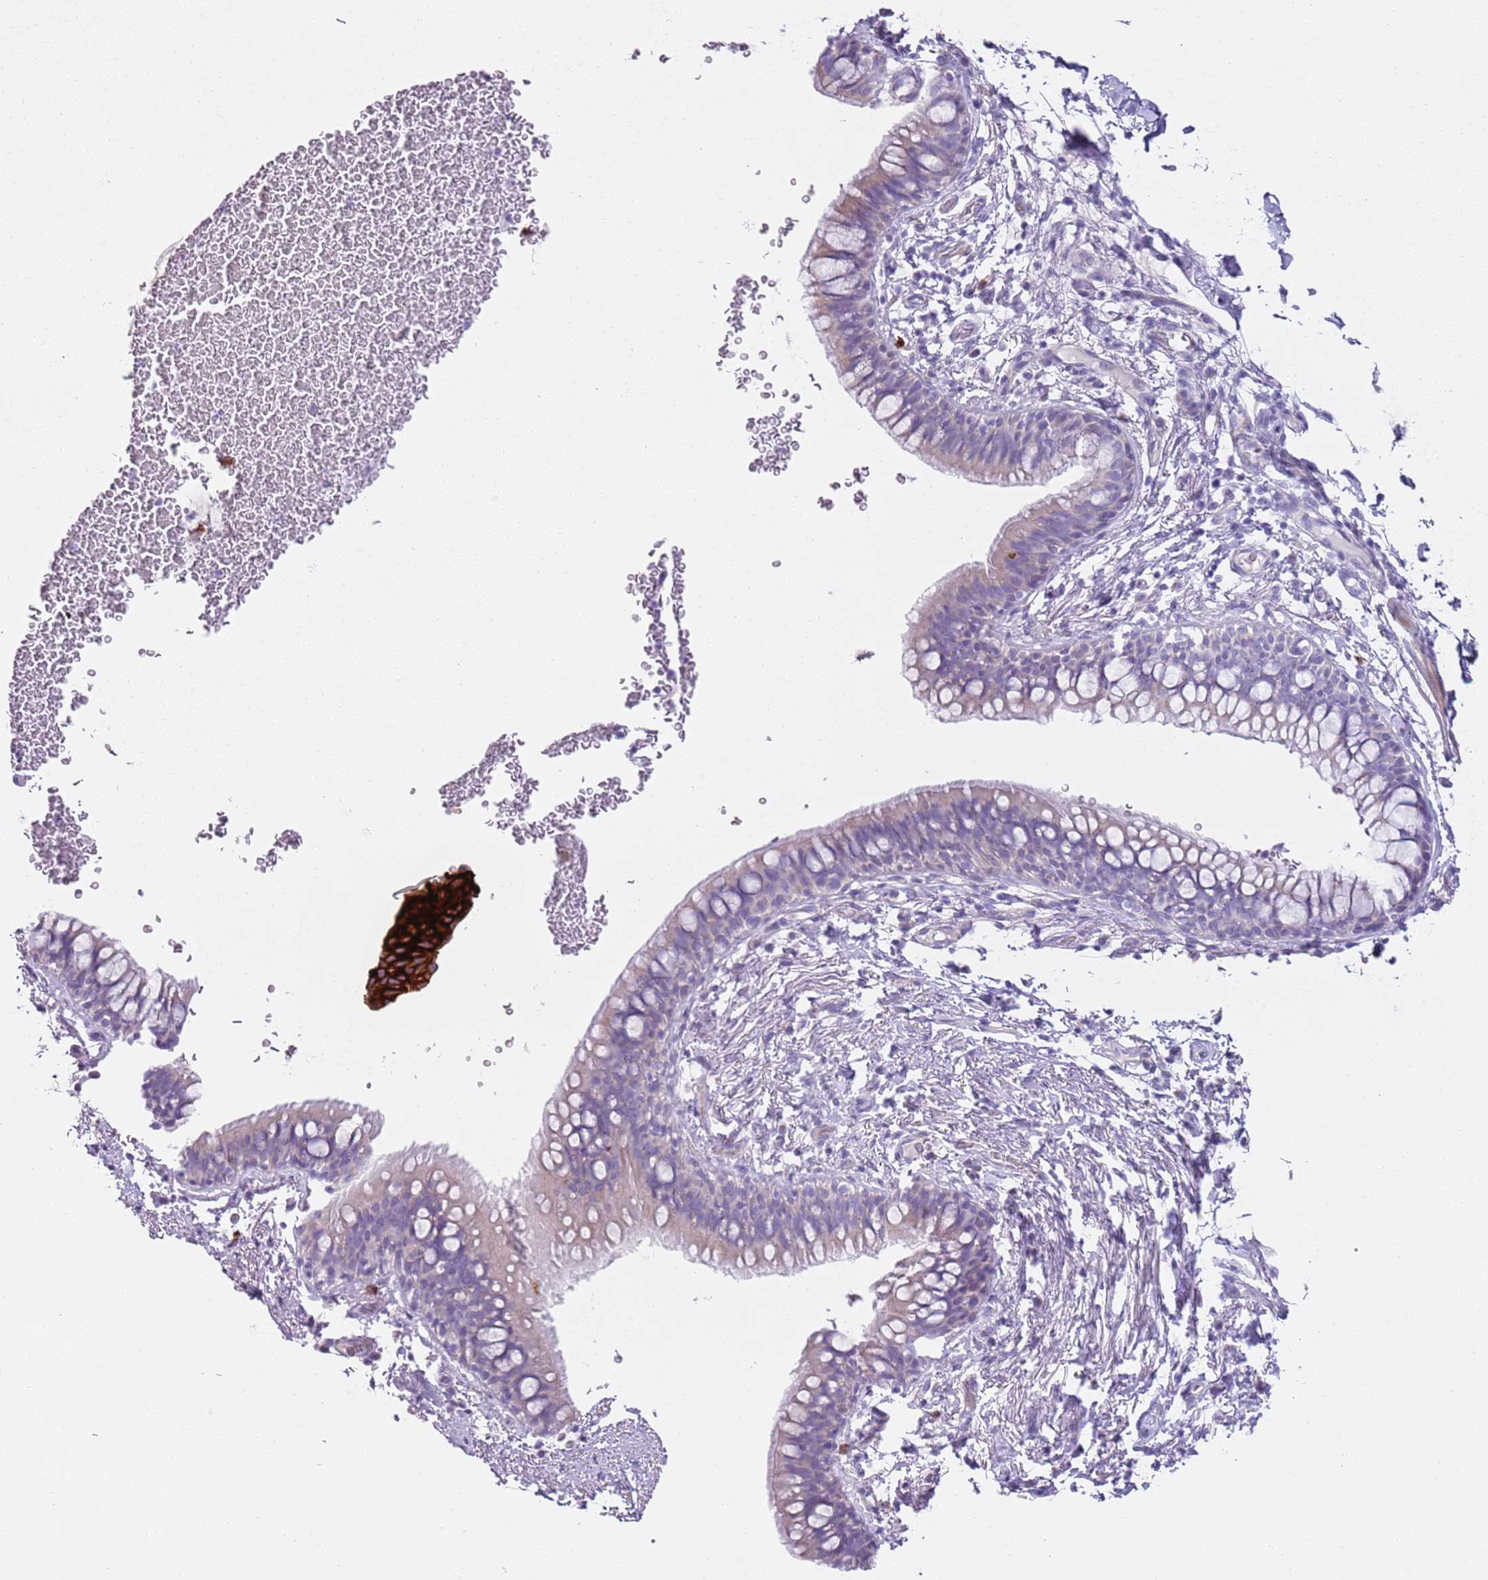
{"staining": {"intensity": "negative", "quantity": "none", "location": "none"}, "tissue": "bronchus", "cell_type": "Respiratory epithelial cells", "image_type": "normal", "snomed": [{"axis": "morphology", "description": "Normal tissue, NOS"}, {"axis": "topography", "description": "Cartilage tissue"}, {"axis": "topography", "description": "Bronchus"}], "caption": "Immunohistochemistry (IHC) histopathology image of normal bronchus: human bronchus stained with DAB demonstrates no significant protein positivity in respiratory epithelial cells.", "gene": "CD177", "patient": {"sex": "female", "age": 36}}